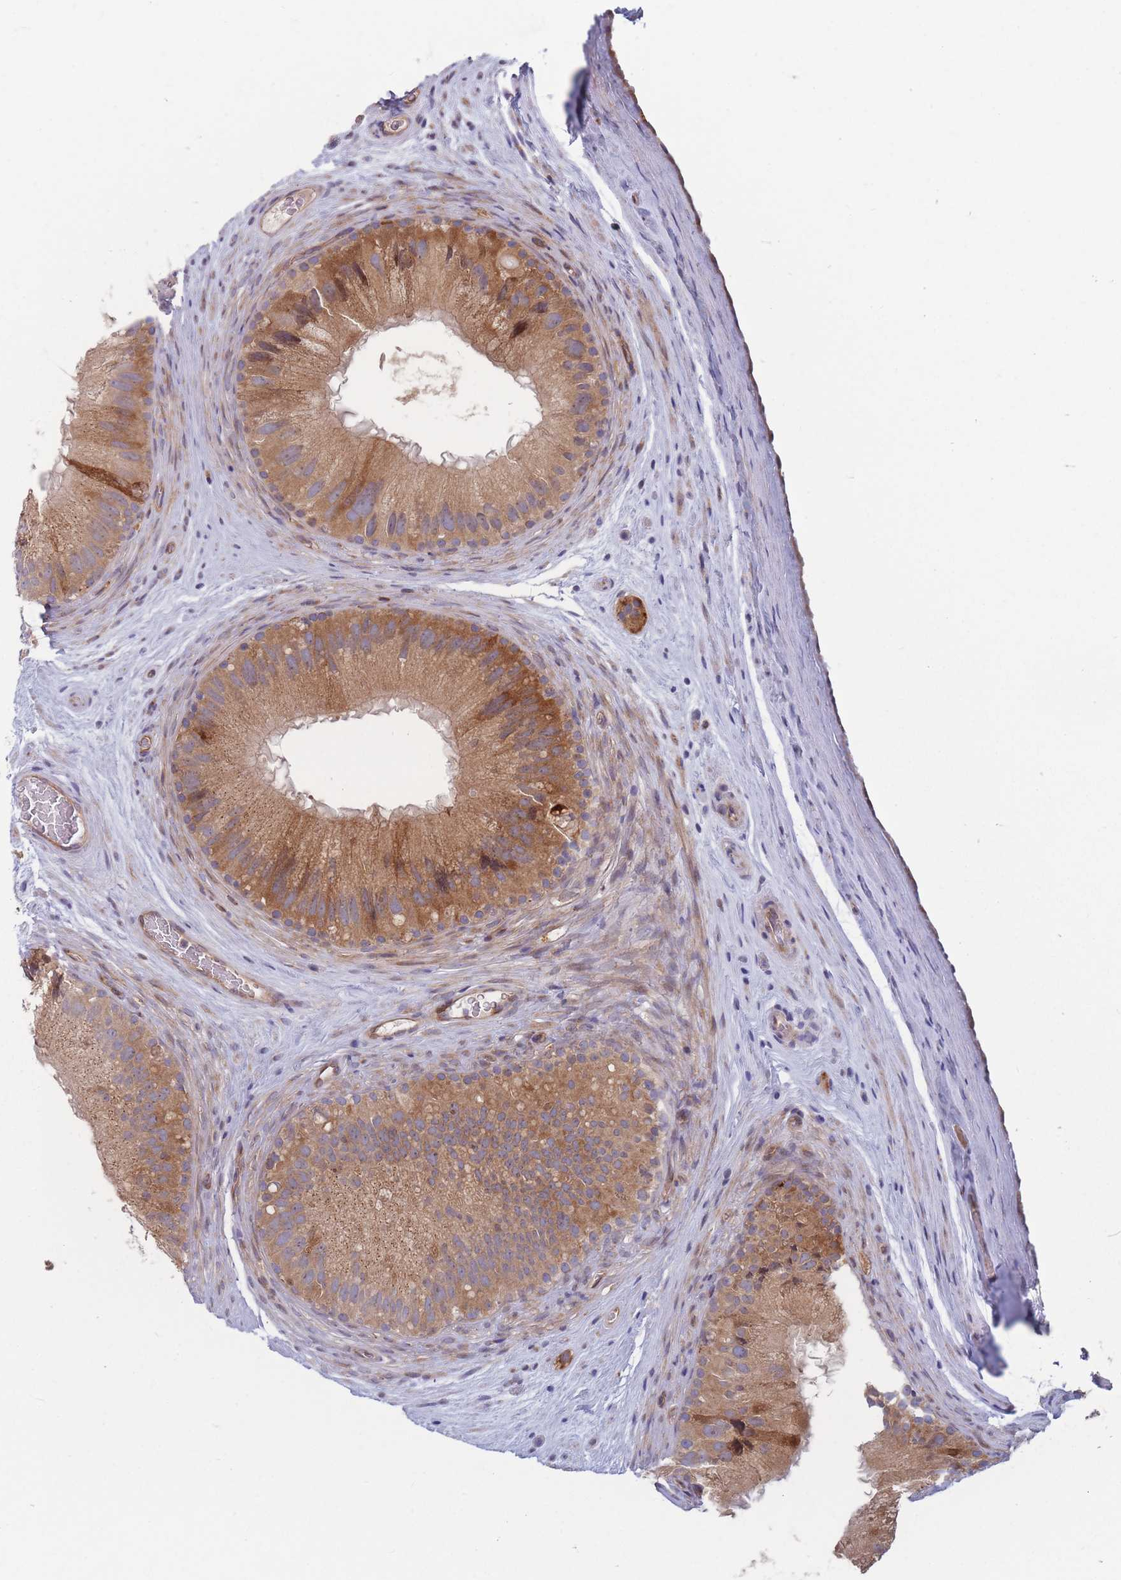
{"staining": {"intensity": "moderate", "quantity": ">75%", "location": "cytoplasmic/membranous"}, "tissue": "epididymis", "cell_type": "Glandular cells", "image_type": "normal", "snomed": [{"axis": "morphology", "description": "Normal tissue, NOS"}, {"axis": "topography", "description": "Epididymis"}], "caption": "Benign epididymis demonstrates moderate cytoplasmic/membranous expression in about >75% of glandular cells.", "gene": "TMEM131L", "patient": {"sex": "male", "age": 50}}